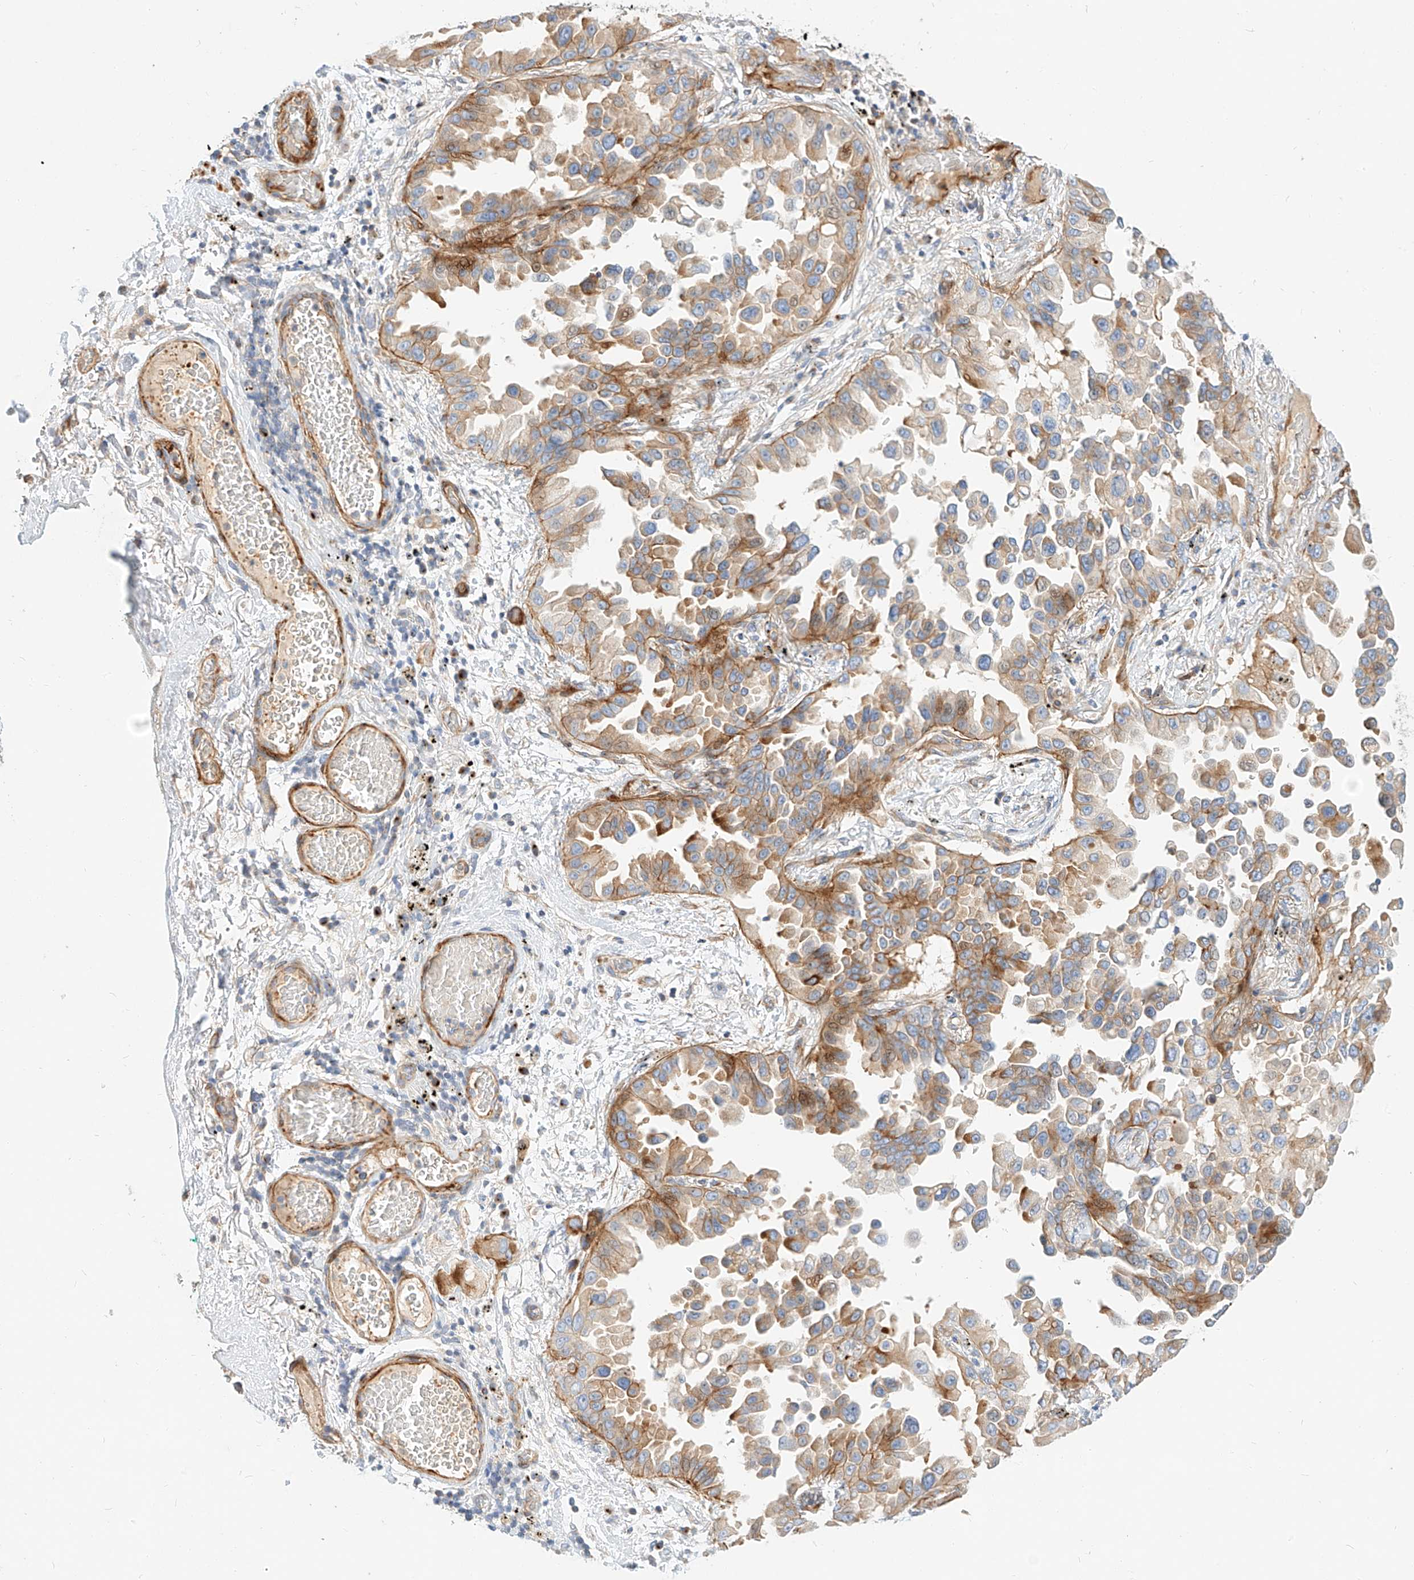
{"staining": {"intensity": "moderate", "quantity": "<25%", "location": "cytoplasmic/membranous"}, "tissue": "lung cancer", "cell_type": "Tumor cells", "image_type": "cancer", "snomed": [{"axis": "morphology", "description": "Adenocarcinoma, NOS"}, {"axis": "topography", "description": "Lung"}], "caption": "Moderate cytoplasmic/membranous protein positivity is seen in about <25% of tumor cells in adenocarcinoma (lung).", "gene": "KCNH5", "patient": {"sex": "female", "age": 67}}